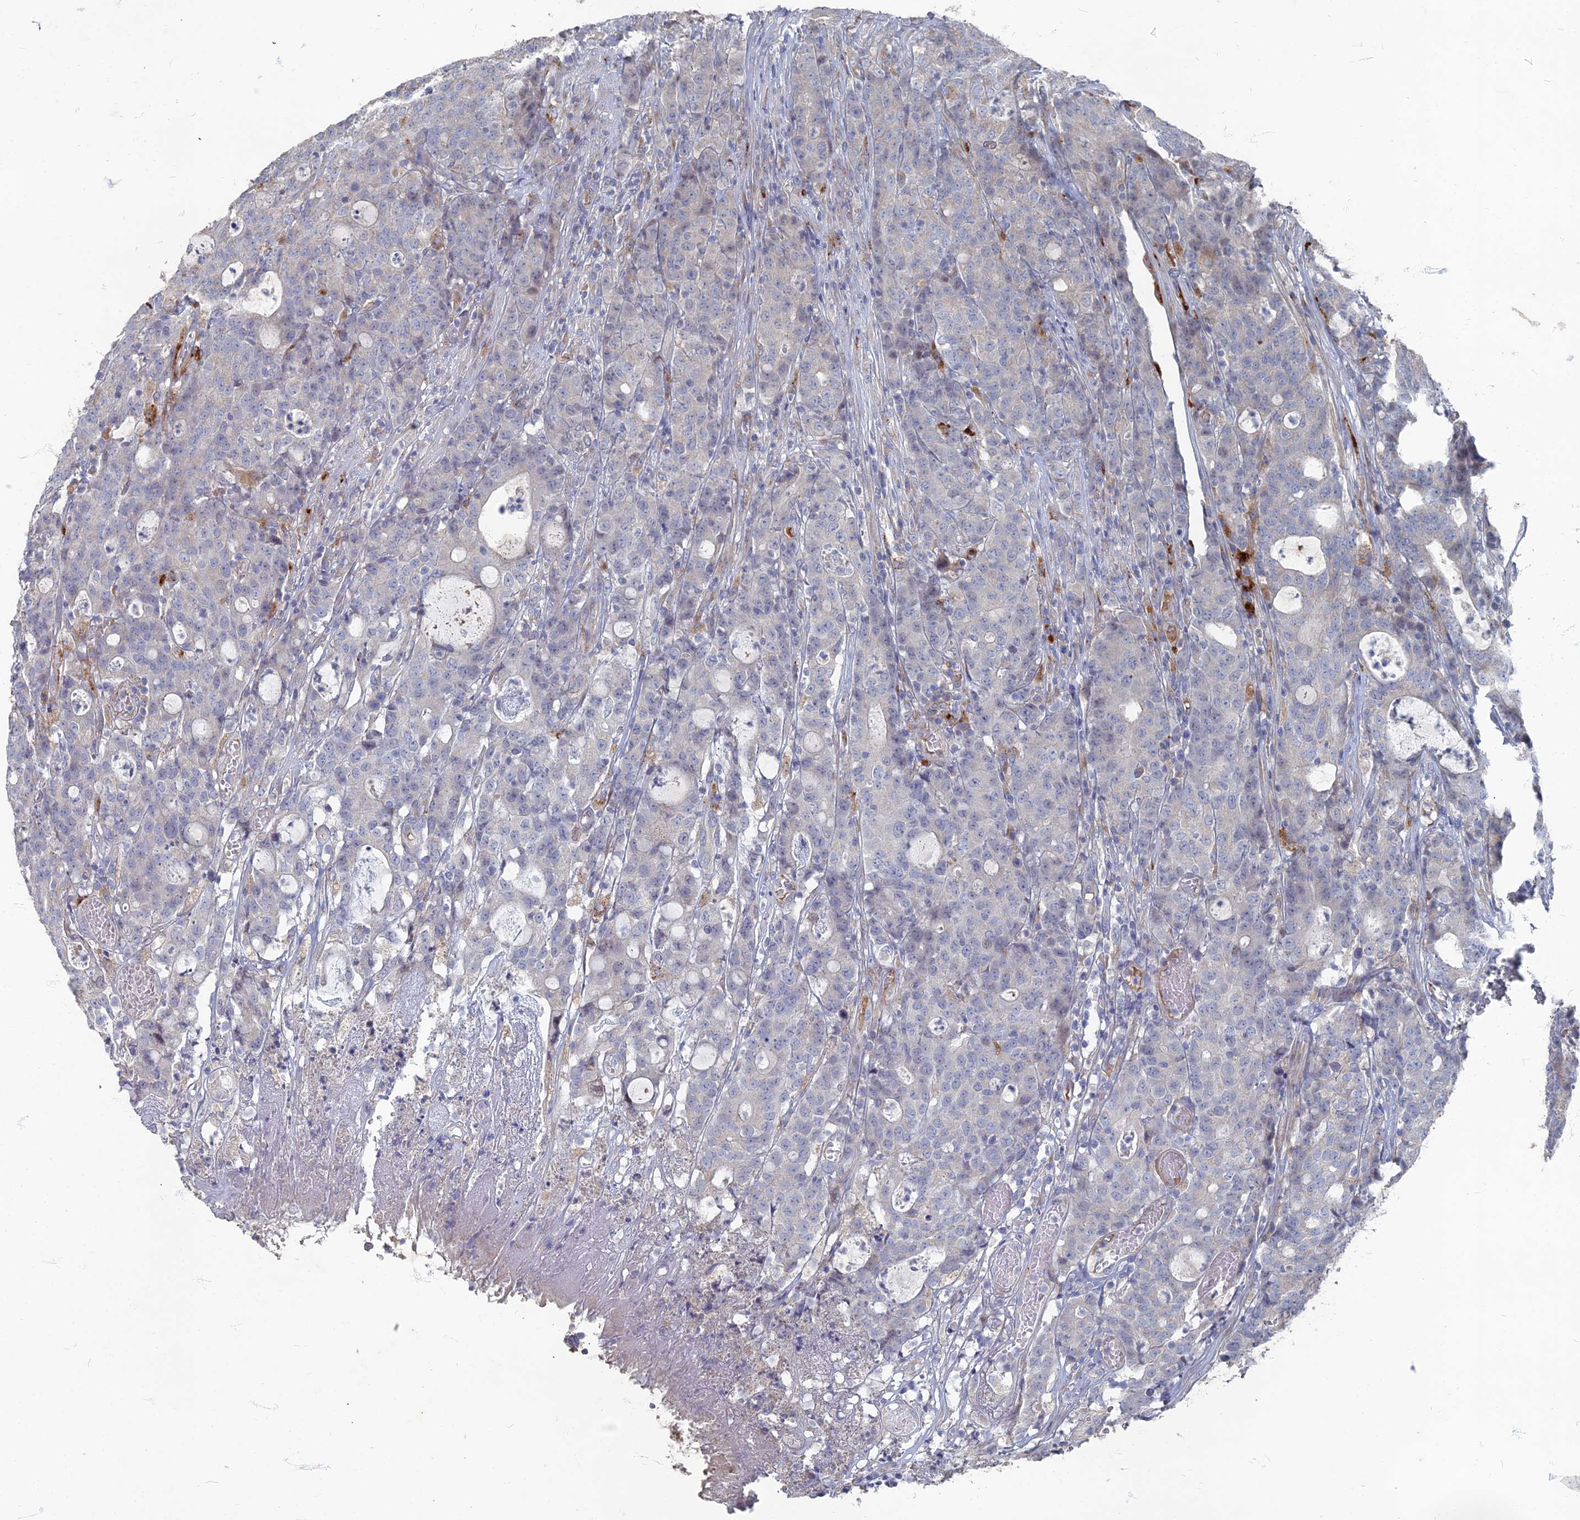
{"staining": {"intensity": "negative", "quantity": "none", "location": "none"}, "tissue": "colorectal cancer", "cell_type": "Tumor cells", "image_type": "cancer", "snomed": [{"axis": "morphology", "description": "Adenocarcinoma, NOS"}, {"axis": "topography", "description": "Colon"}], "caption": "Human colorectal adenocarcinoma stained for a protein using immunohistochemistry displays no staining in tumor cells.", "gene": "TMEM128", "patient": {"sex": "male", "age": 83}}